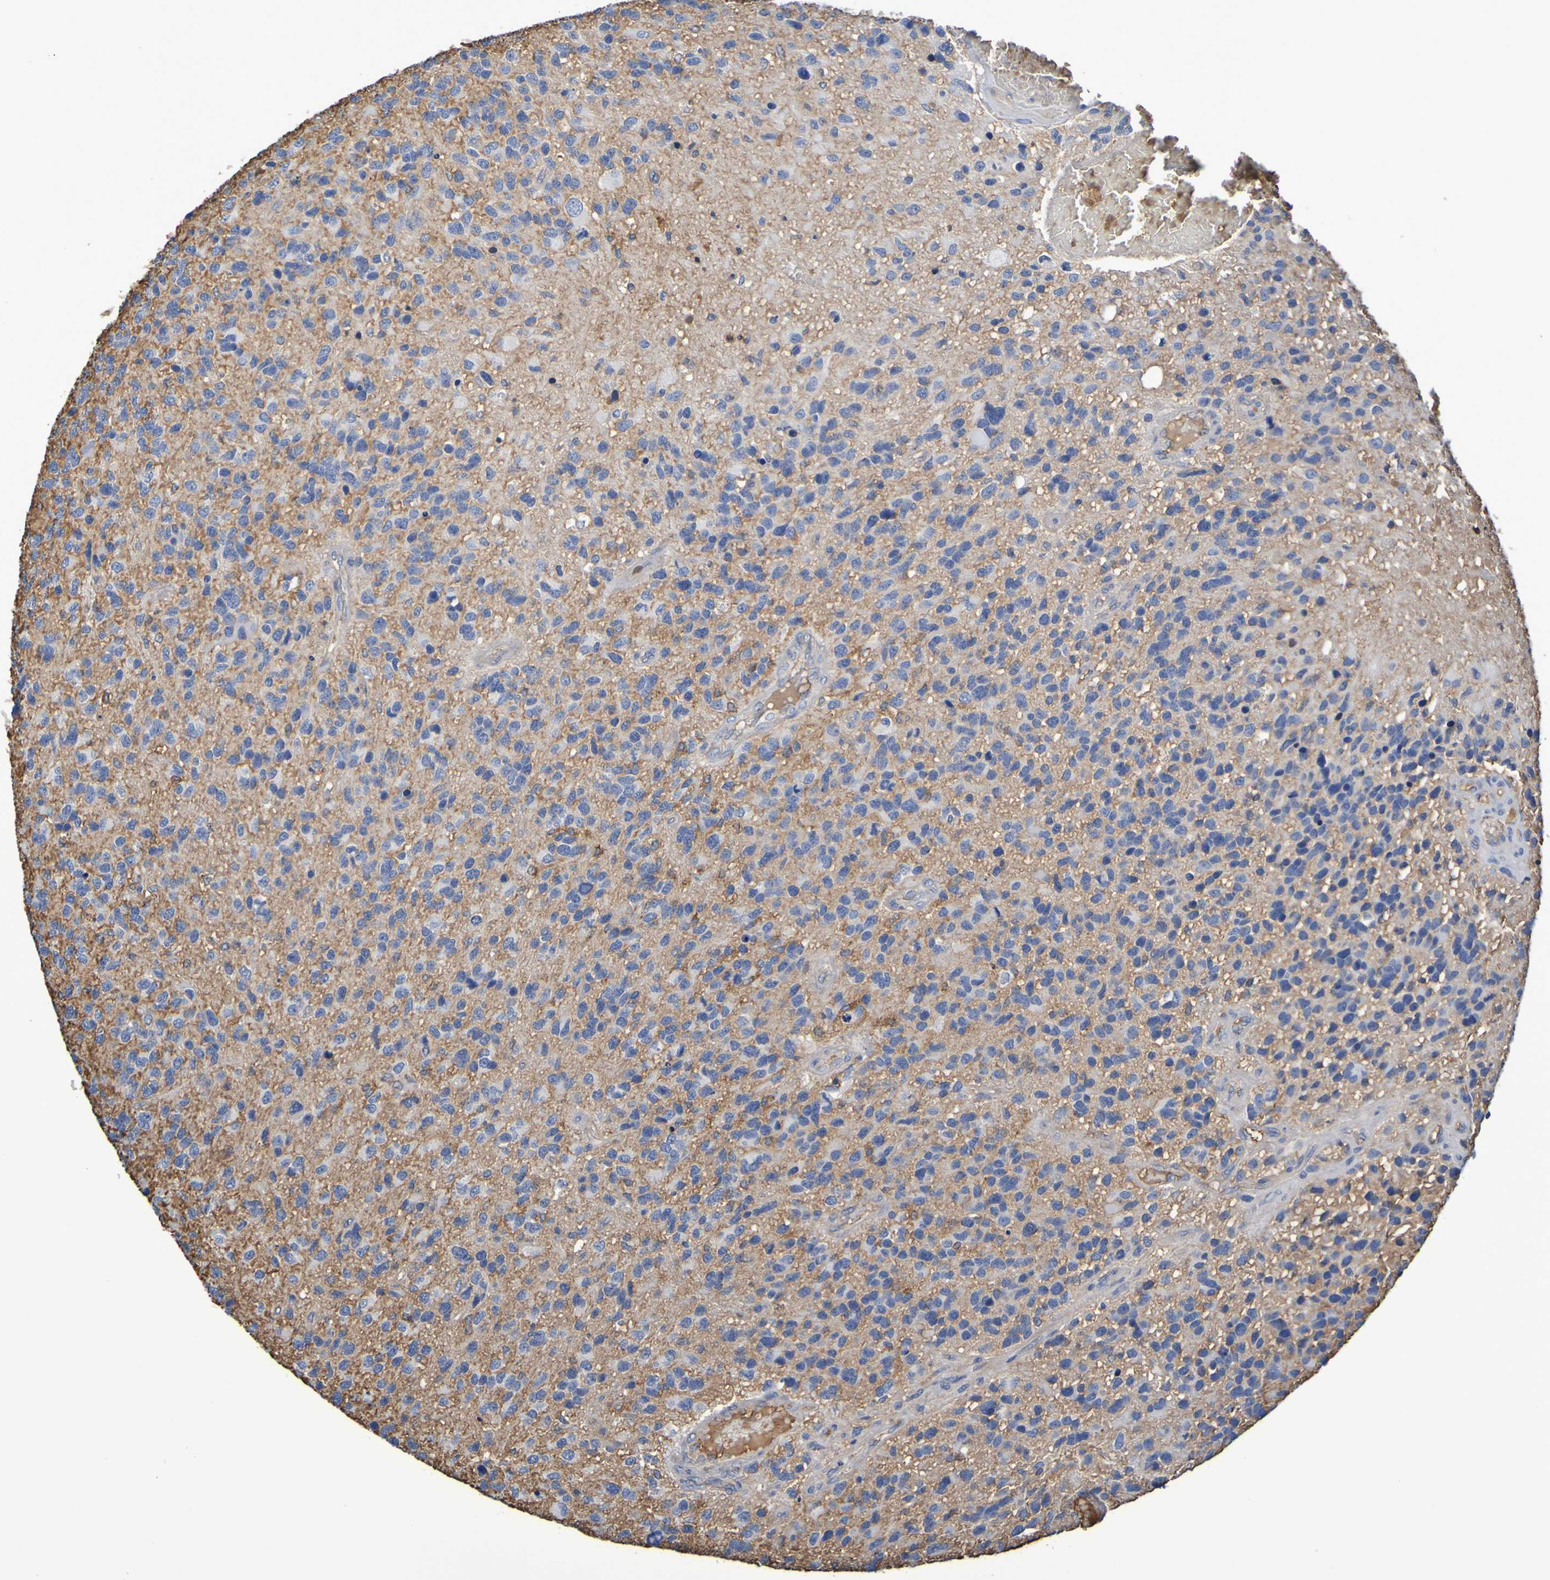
{"staining": {"intensity": "negative", "quantity": "none", "location": "none"}, "tissue": "glioma", "cell_type": "Tumor cells", "image_type": "cancer", "snomed": [{"axis": "morphology", "description": "Glioma, malignant, High grade"}, {"axis": "topography", "description": "Brain"}], "caption": "DAB immunohistochemical staining of human high-grade glioma (malignant) reveals no significant expression in tumor cells.", "gene": "GAB3", "patient": {"sex": "female", "age": 58}}